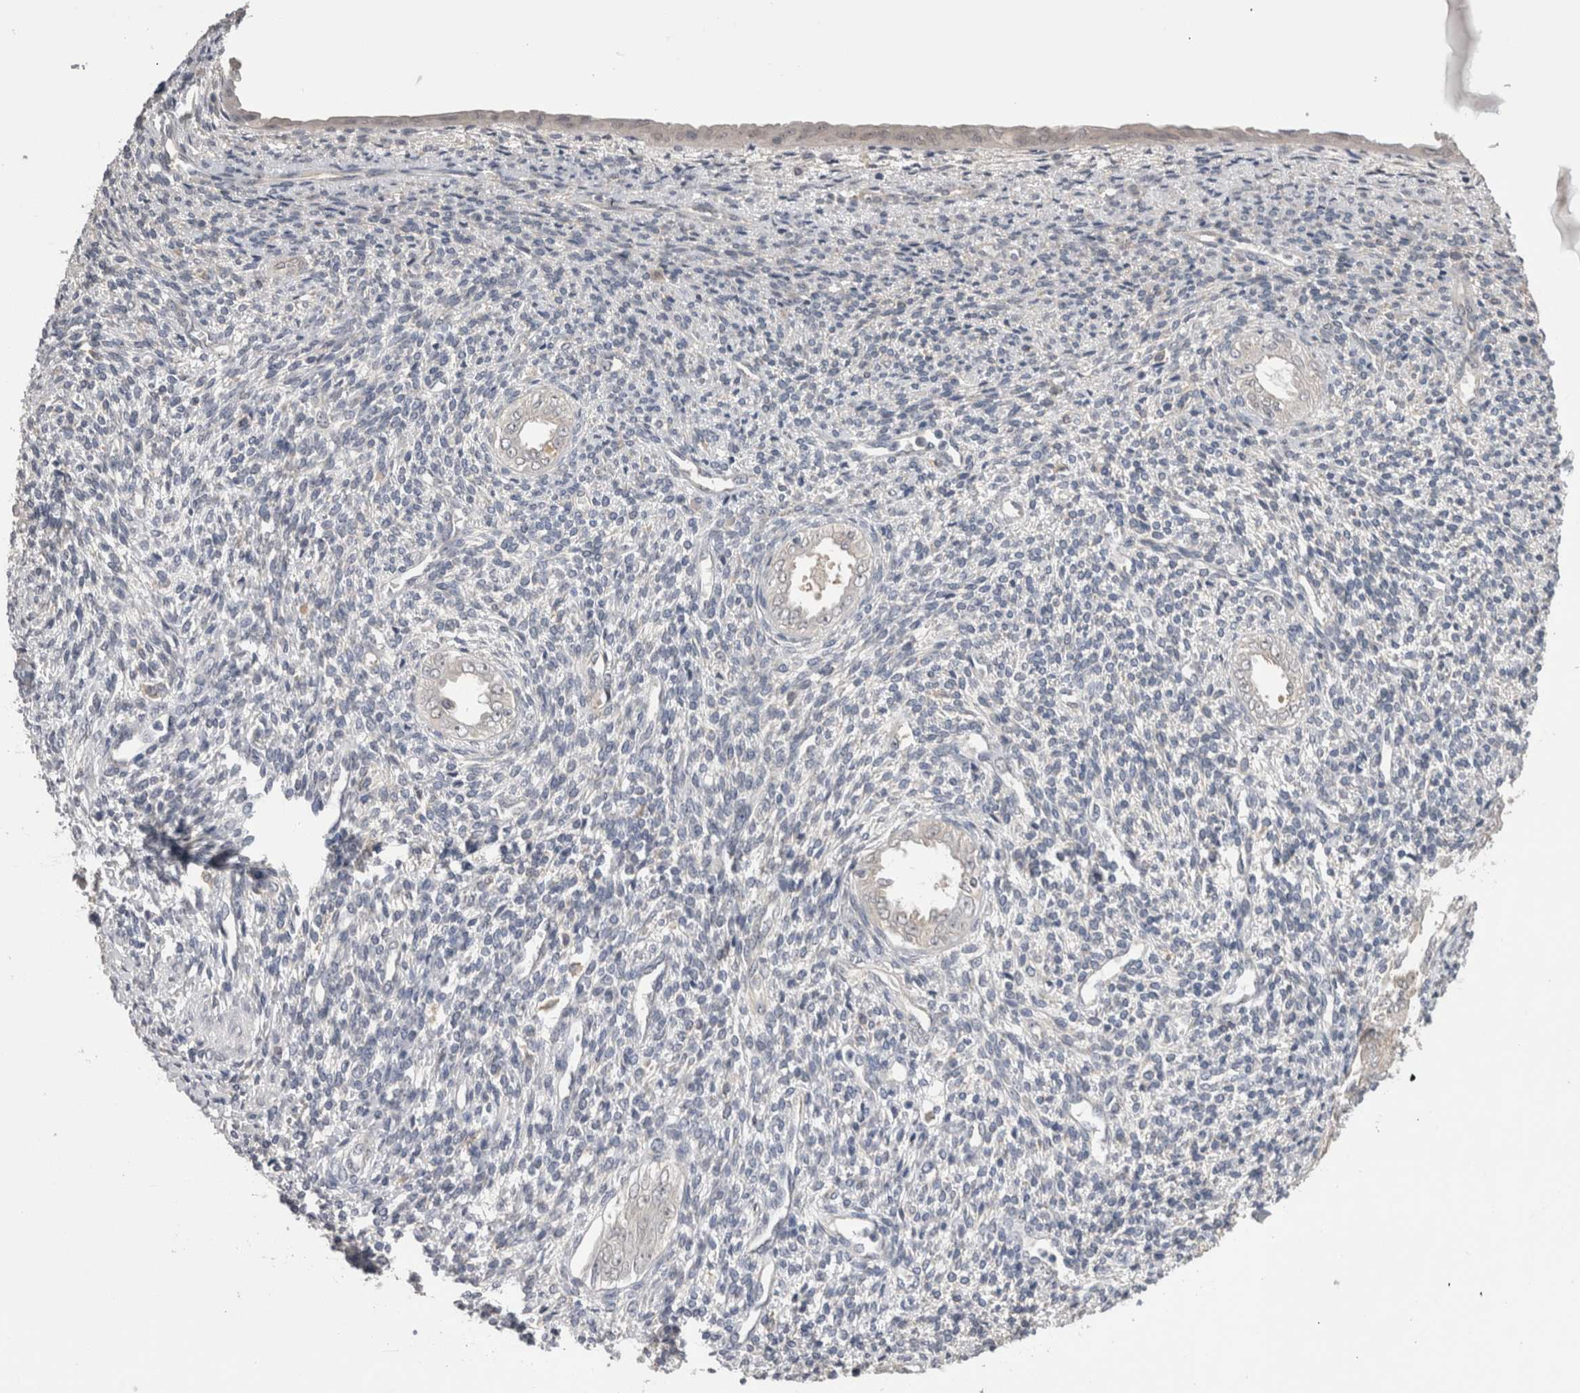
{"staining": {"intensity": "negative", "quantity": "none", "location": "none"}, "tissue": "endometrium", "cell_type": "Cells in endometrial stroma", "image_type": "normal", "snomed": [{"axis": "morphology", "description": "Normal tissue, NOS"}, {"axis": "topography", "description": "Endometrium"}], "caption": "Histopathology image shows no protein positivity in cells in endometrial stroma of normal endometrium.", "gene": "DCTN6", "patient": {"sex": "female", "age": 66}}